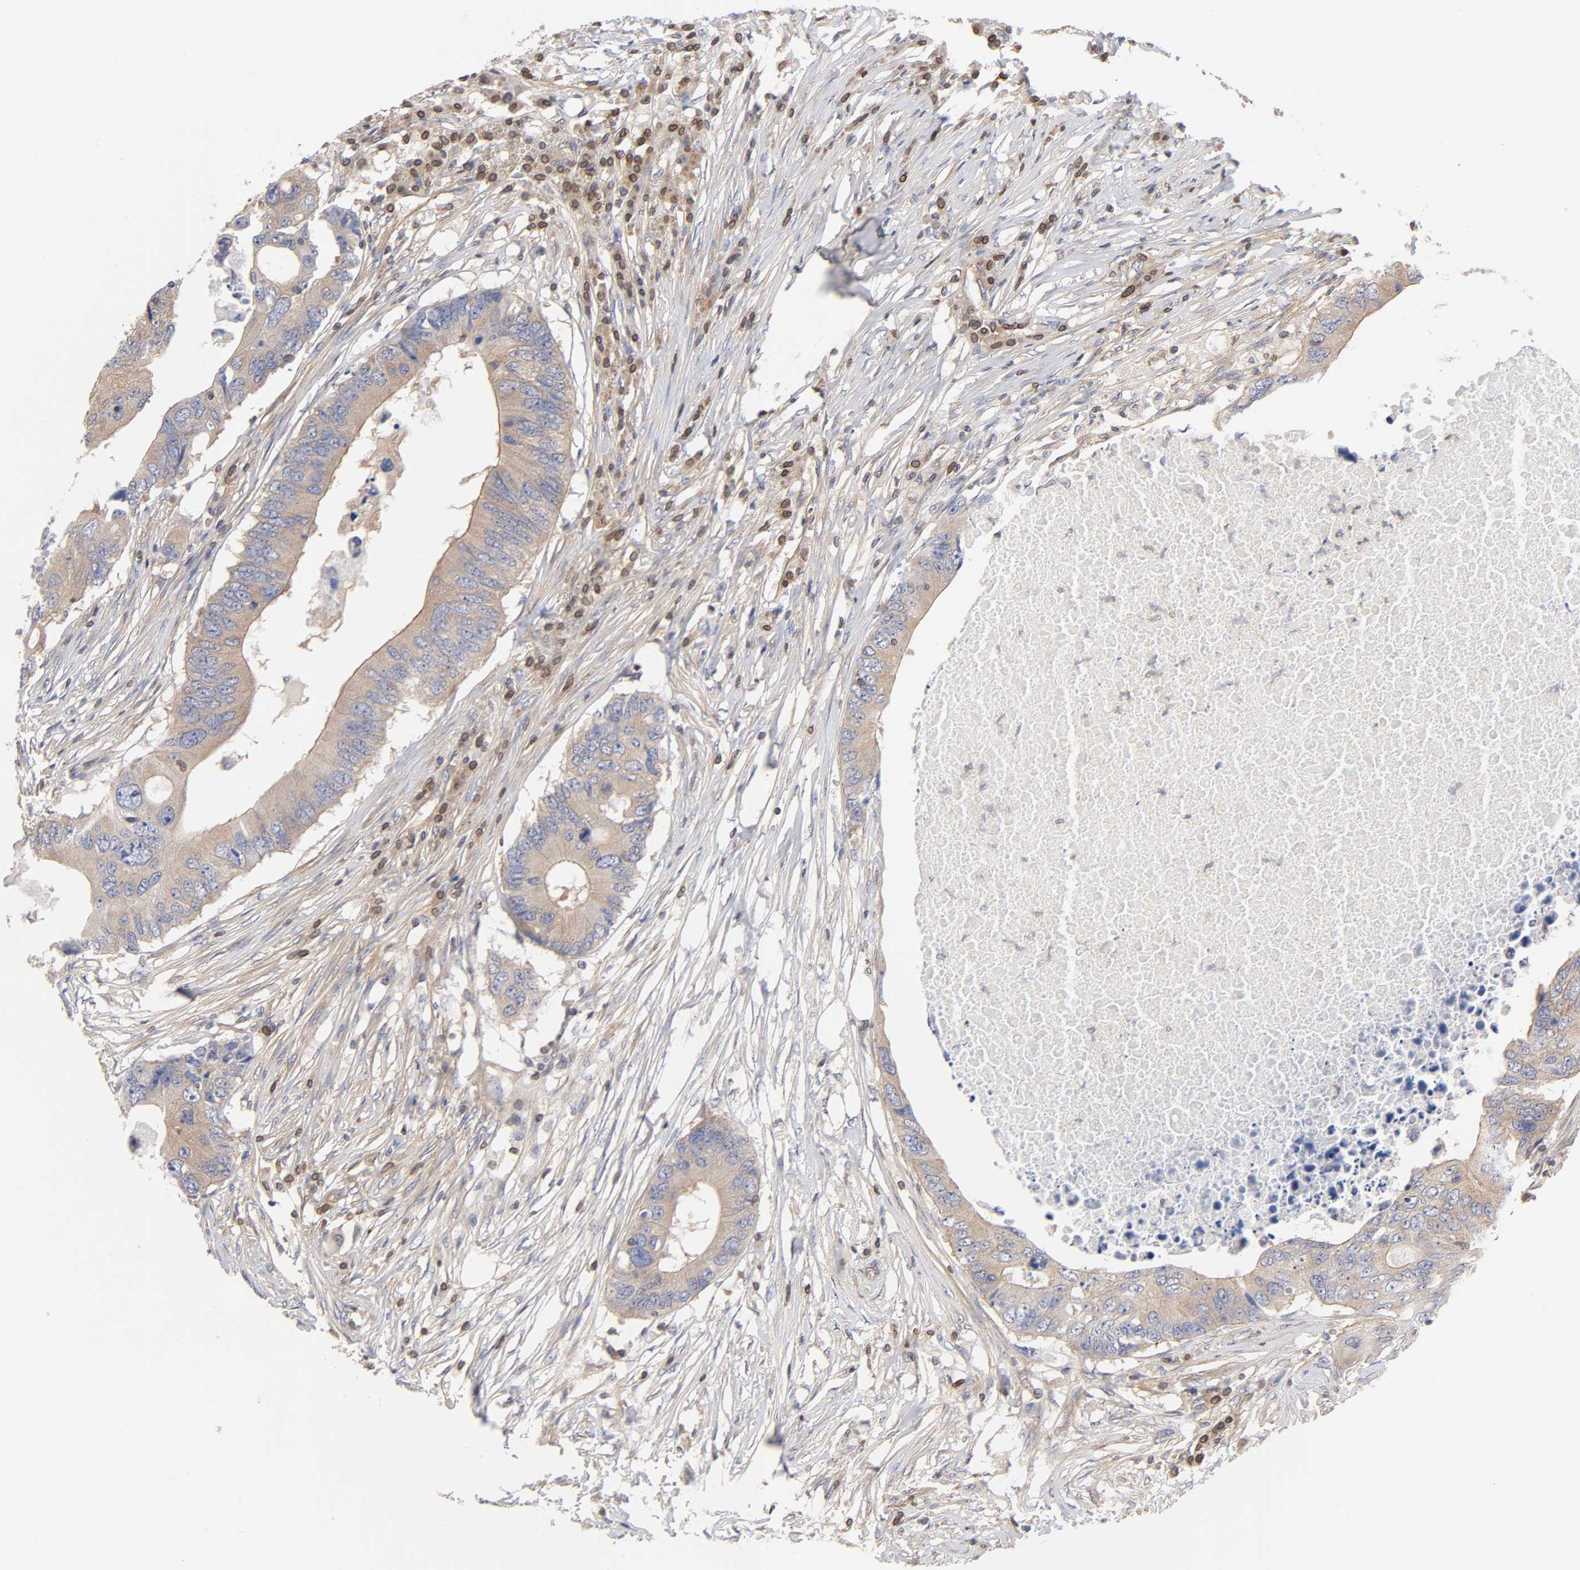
{"staining": {"intensity": "weak", "quantity": ">75%", "location": "cytoplasmic/membranous"}, "tissue": "colorectal cancer", "cell_type": "Tumor cells", "image_type": "cancer", "snomed": [{"axis": "morphology", "description": "Adenocarcinoma, NOS"}, {"axis": "topography", "description": "Colon"}], "caption": "Colorectal adenocarcinoma stained with DAB (3,3'-diaminobenzidine) IHC displays low levels of weak cytoplasmic/membranous positivity in about >75% of tumor cells.", "gene": "STRN3", "patient": {"sex": "male", "age": 71}}